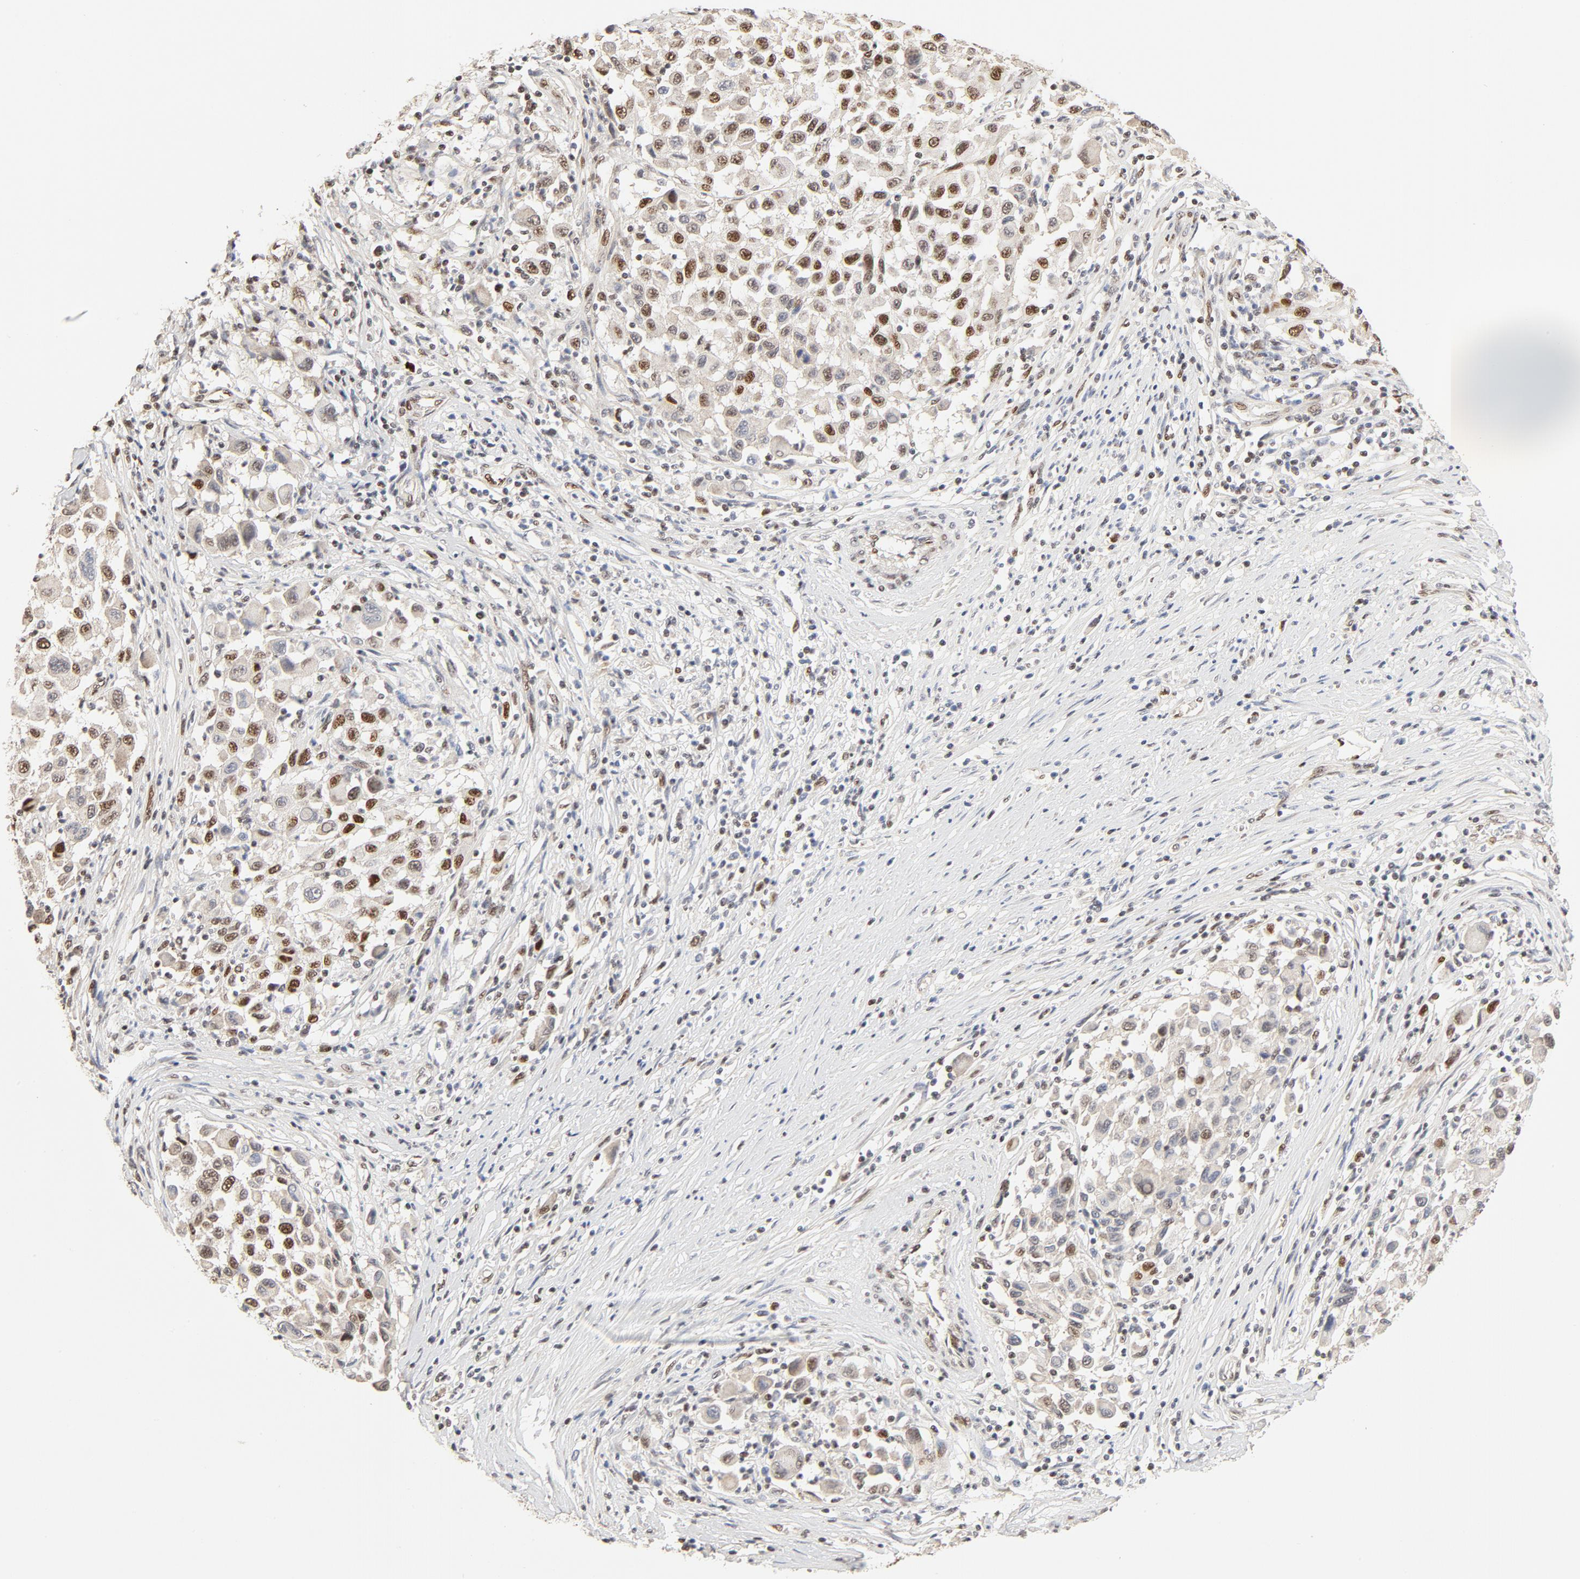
{"staining": {"intensity": "moderate", "quantity": "25%-75%", "location": "nuclear"}, "tissue": "melanoma", "cell_type": "Tumor cells", "image_type": "cancer", "snomed": [{"axis": "morphology", "description": "Malignant melanoma, Metastatic site"}, {"axis": "topography", "description": "Lymph node"}], "caption": "A brown stain shows moderate nuclear expression of a protein in human melanoma tumor cells.", "gene": "GTF2I", "patient": {"sex": "male", "age": 61}}